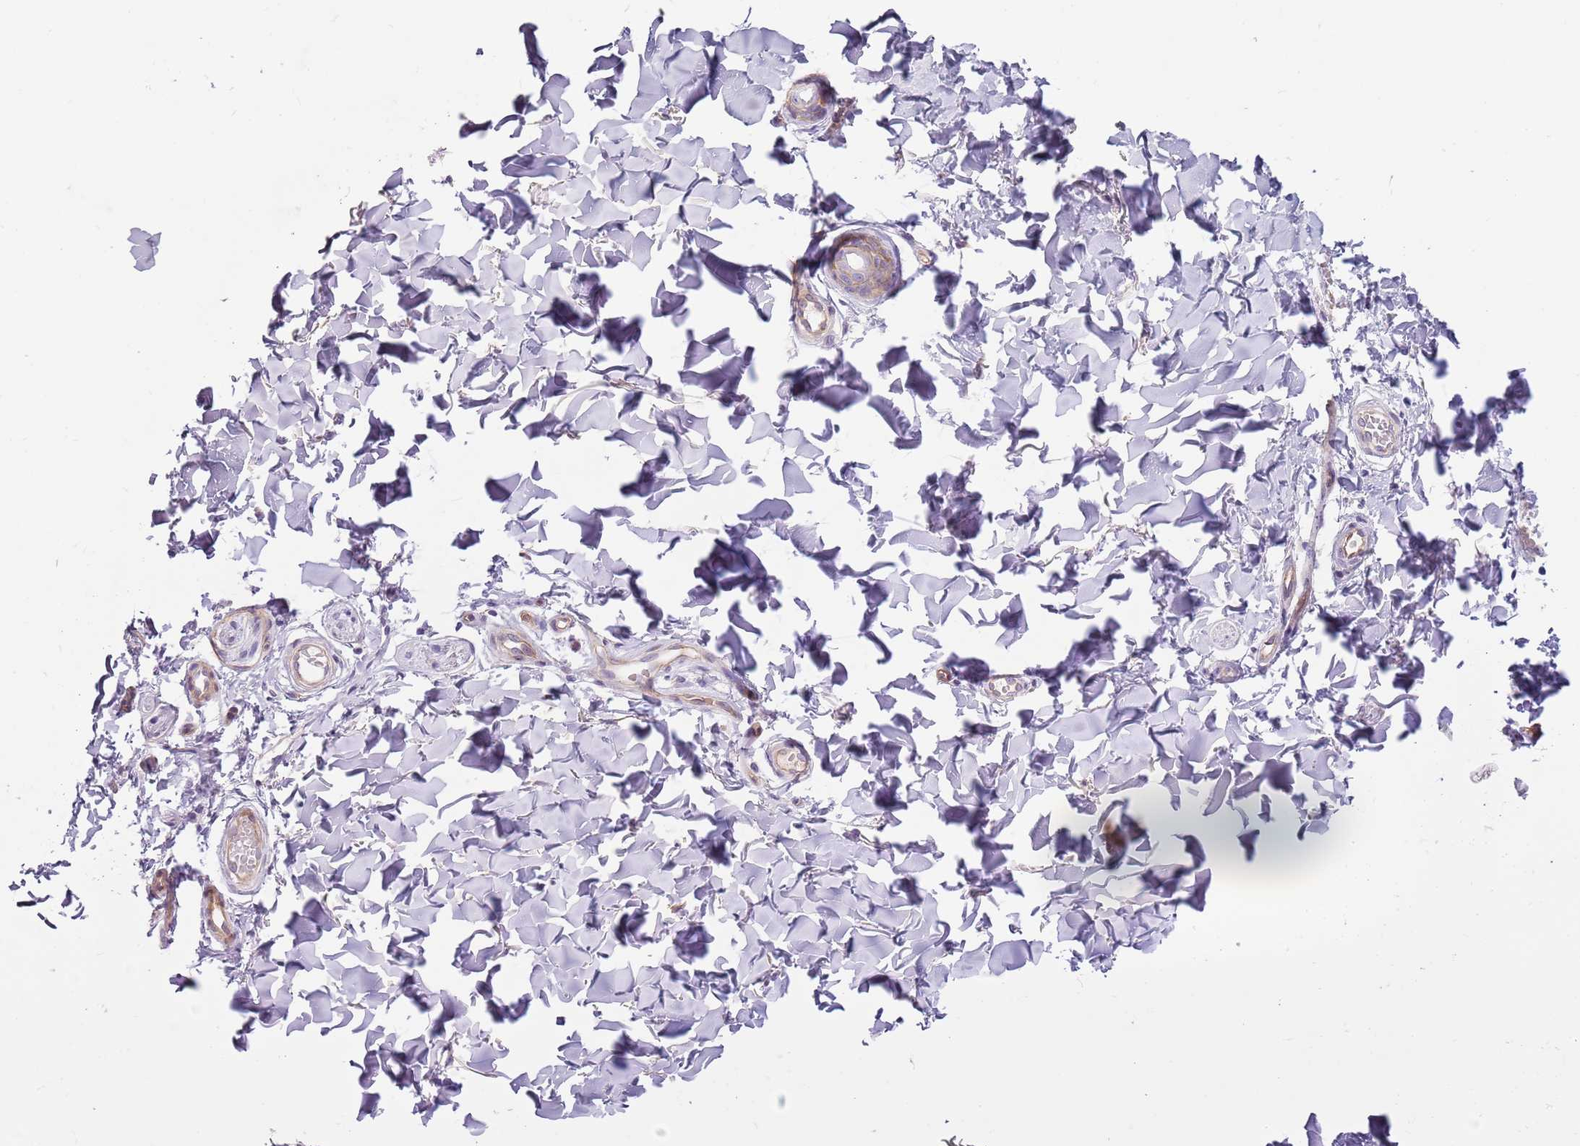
{"staining": {"intensity": "negative", "quantity": "none", "location": "none"}, "tissue": "skin", "cell_type": "Fibroblasts", "image_type": "normal", "snomed": [{"axis": "morphology", "description": "Normal tissue, NOS"}, {"axis": "topography", "description": "Skin"}], "caption": "DAB immunohistochemical staining of benign human skin shows no significant staining in fibroblasts.", "gene": "MRO", "patient": {"sex": "male", "age": 36}}